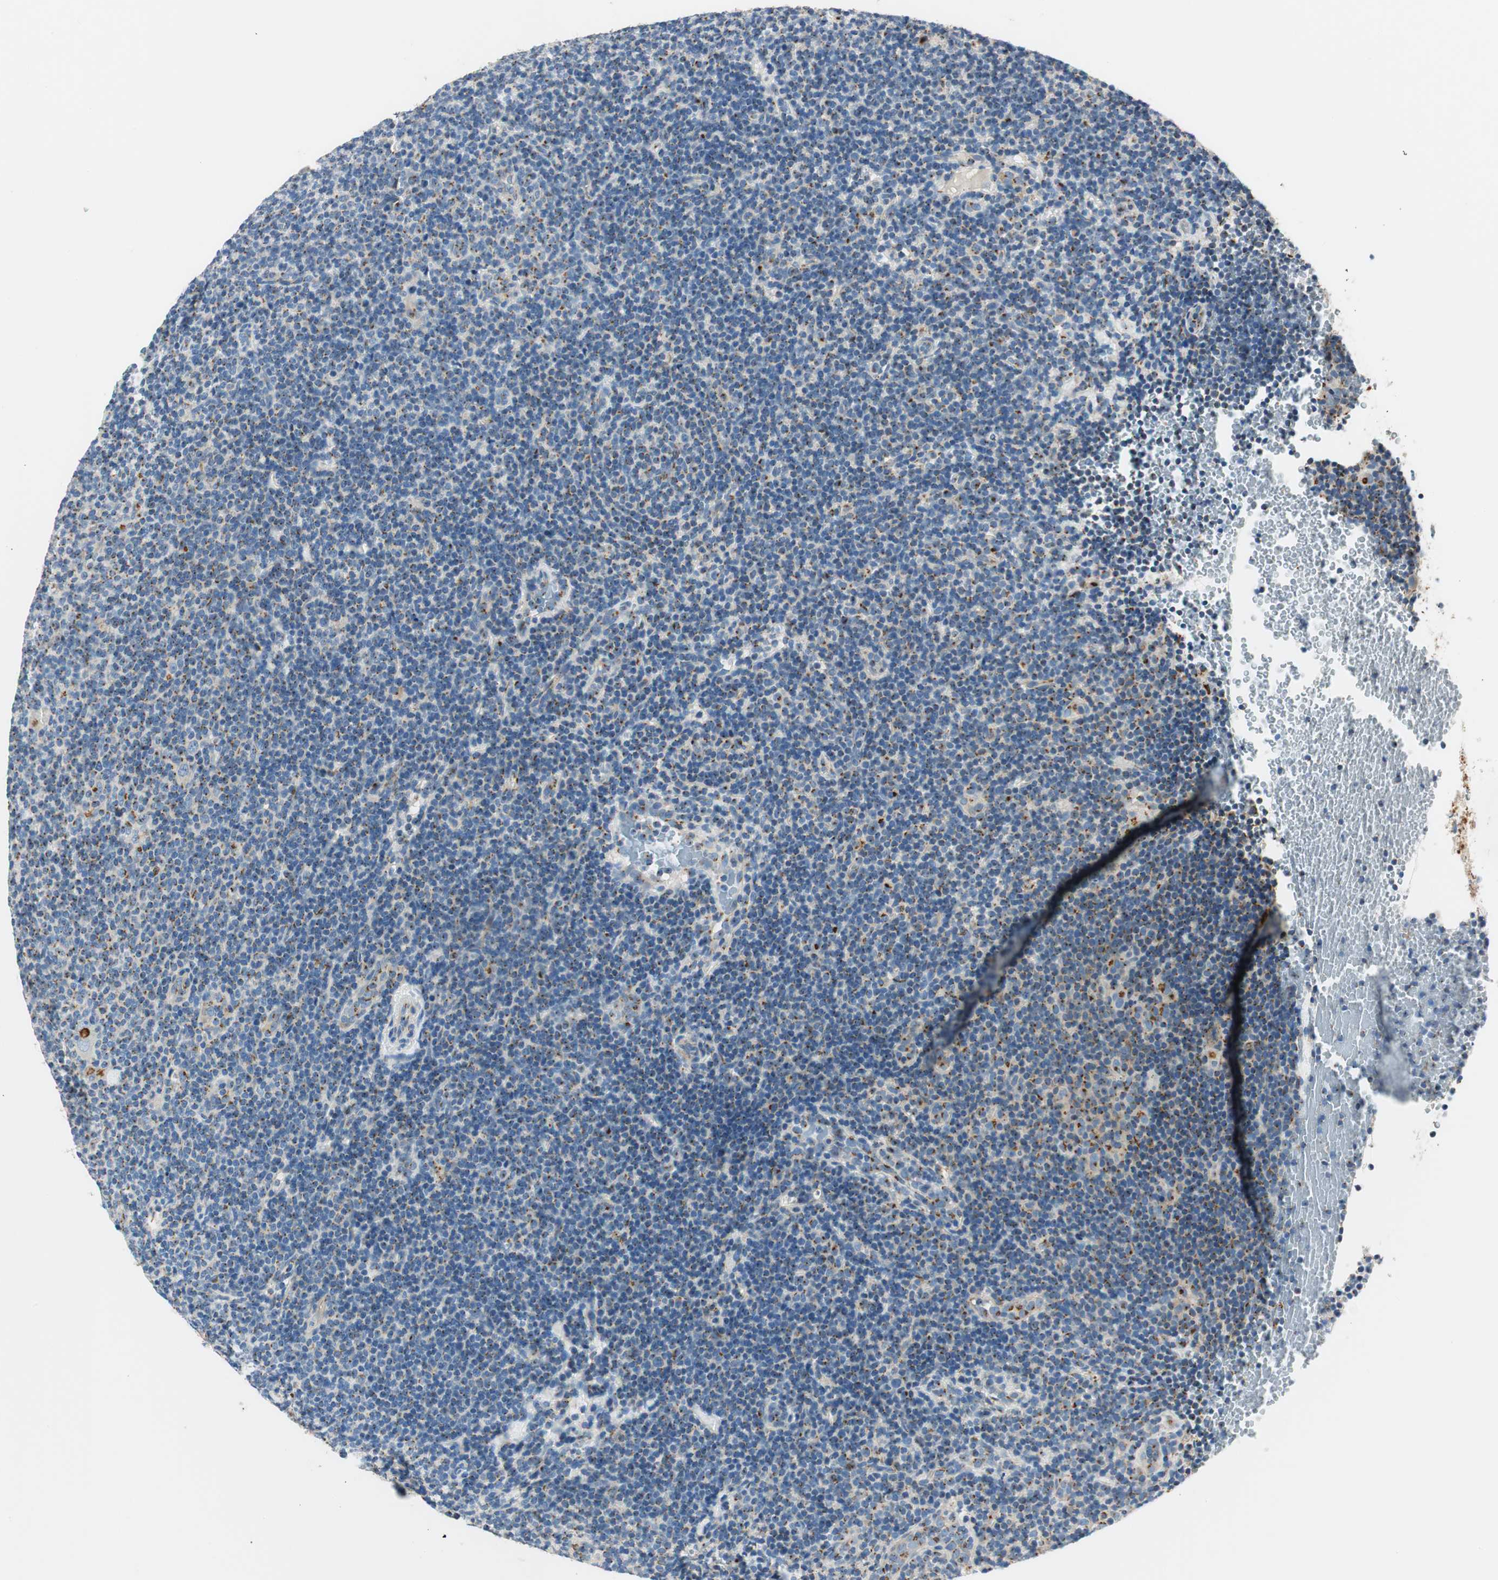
{"staining": {"intensity": "moderate", "quantity": "<25%", "location": "cytoplasmic/membranous"}, "tissue": "lymphoma", "cell_type": "Tumor cells", "image_type": "cancer", "snomed": [{"axis": "morphology", "description": "Hodgkin's disease, NOS"}, {"axis": "topography", "description": "Lymph node"}], "caption": "Hodgkin's disease tissue demonstrates moderate cytoplasmic/membranous expression in about <25% of tumor cells Nuclei are stained in blue.", "gene": "TMF1", "patient": {"sex": "female", "age": 57}}